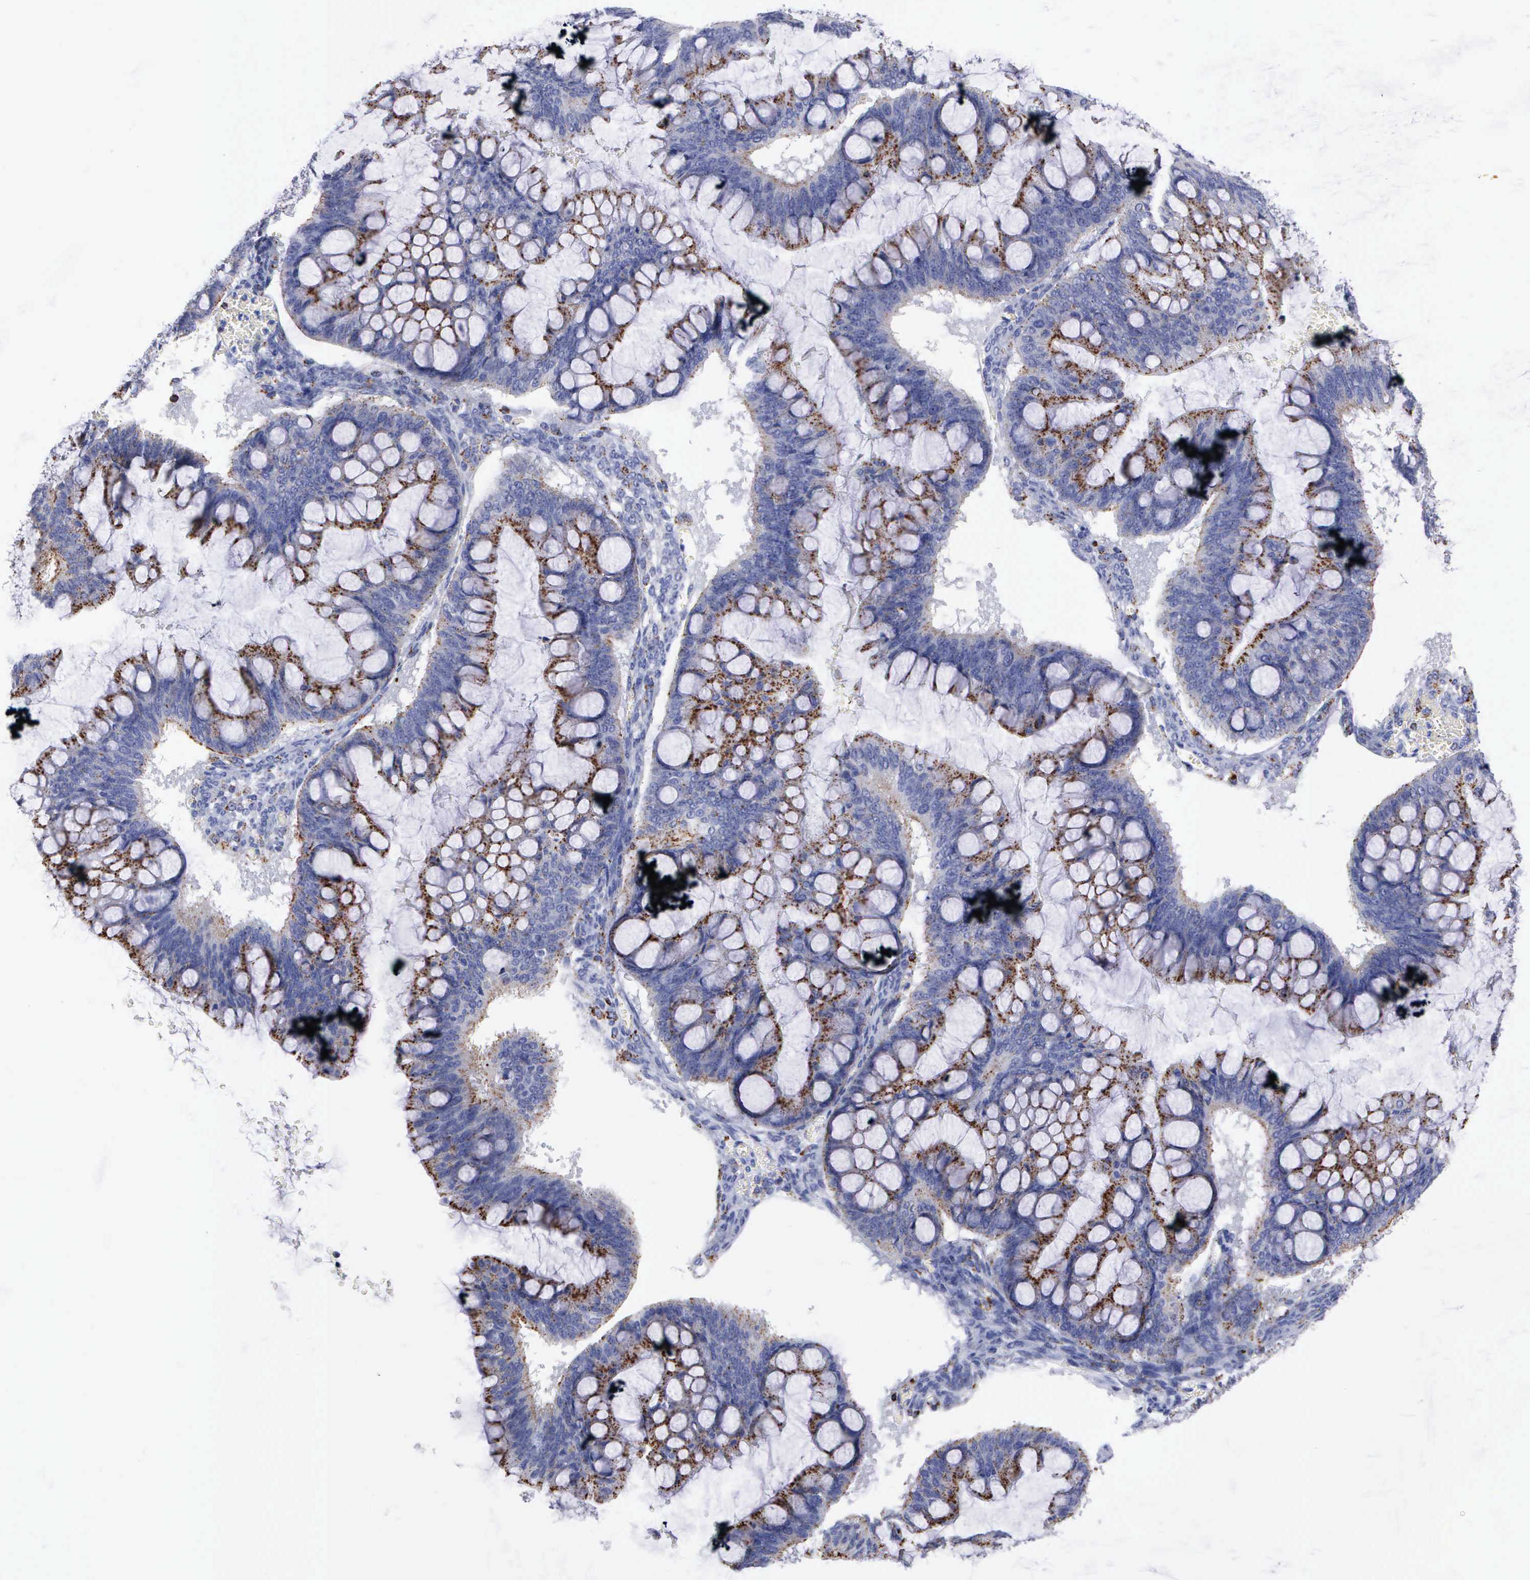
{"staining": {"intensity": "moderate", "quantity": "25%-75%", "location": "cytoplasmic/membranous"}, "tissue": "ovarian cancer", "cell_type": "Tumor cells", "image_type": "cancer", "snomed": [{"axis": "morphology", "description": "Cystadenocarcinoma, mucinous, NOS"}, {"axis": "topography", "description": "Ovary"}], "caption": "A micrograph showing moderate cytoplasmic/membranous positivity in approximately 25%-75% of tumor cells in ovarian cancer (mucinous cystadenocarcinoma), as visualized by brown immunohistochemical staining.", "gene": "CTSH", "patient": {"sex": "female", "age": 73}}